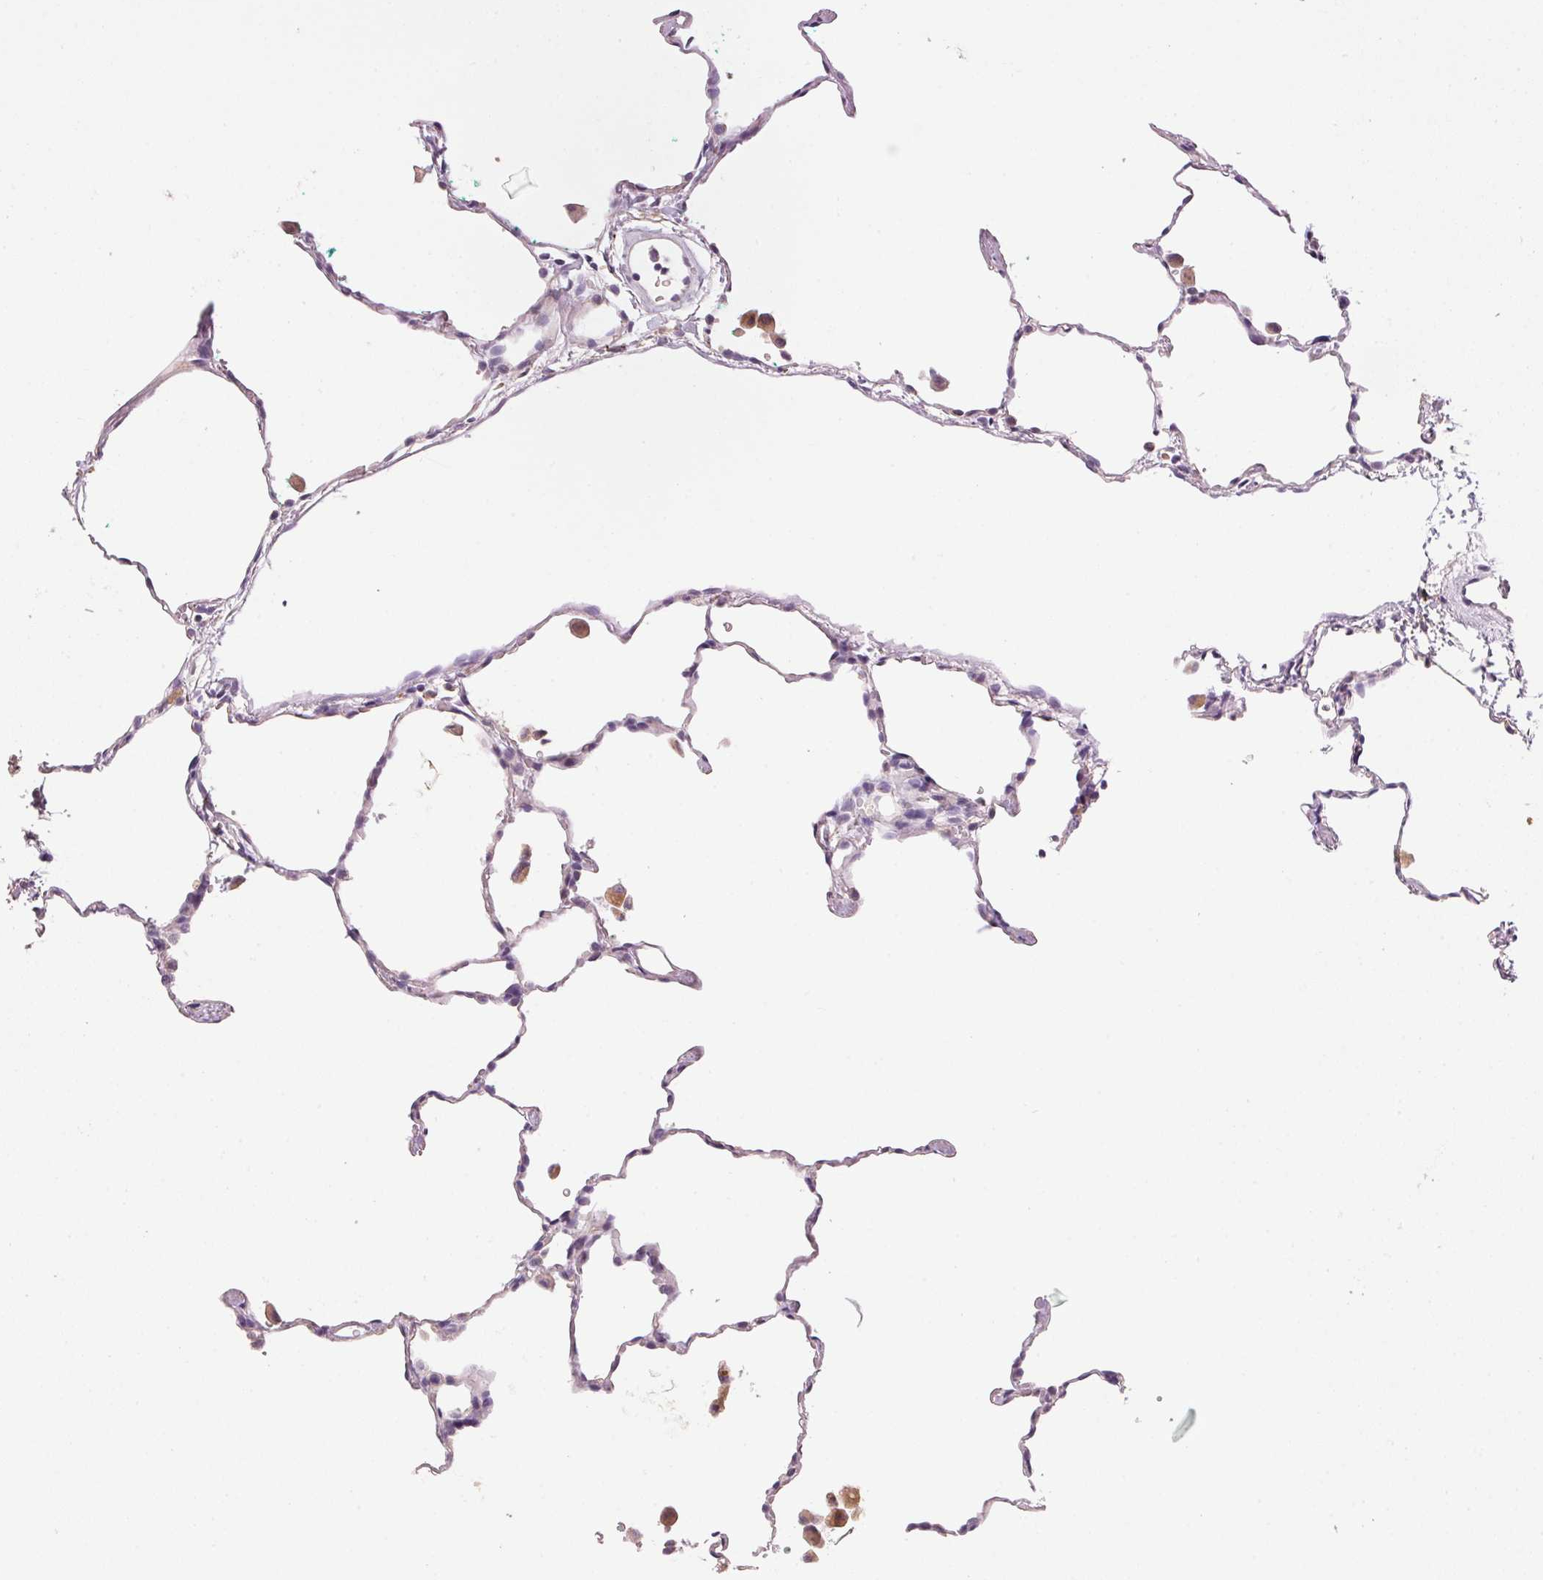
{"staining": {"intensity": "negative", "quantity": "none", "location": "none"}, "tissue": "lung", "cell_type": "Alveolar cells", "image_type": "normal", "snomed": [{"axis": "morphology", "description": "Normal tissue, NOS"}, {"axis": "topography", "description": "Lung"}], "caption": "This is an IHC histopathology image of normal human lung. There is no expression in alveolar cells.", "gene": "LYZL6", "patient": {"sex": "female", "age": 47}}